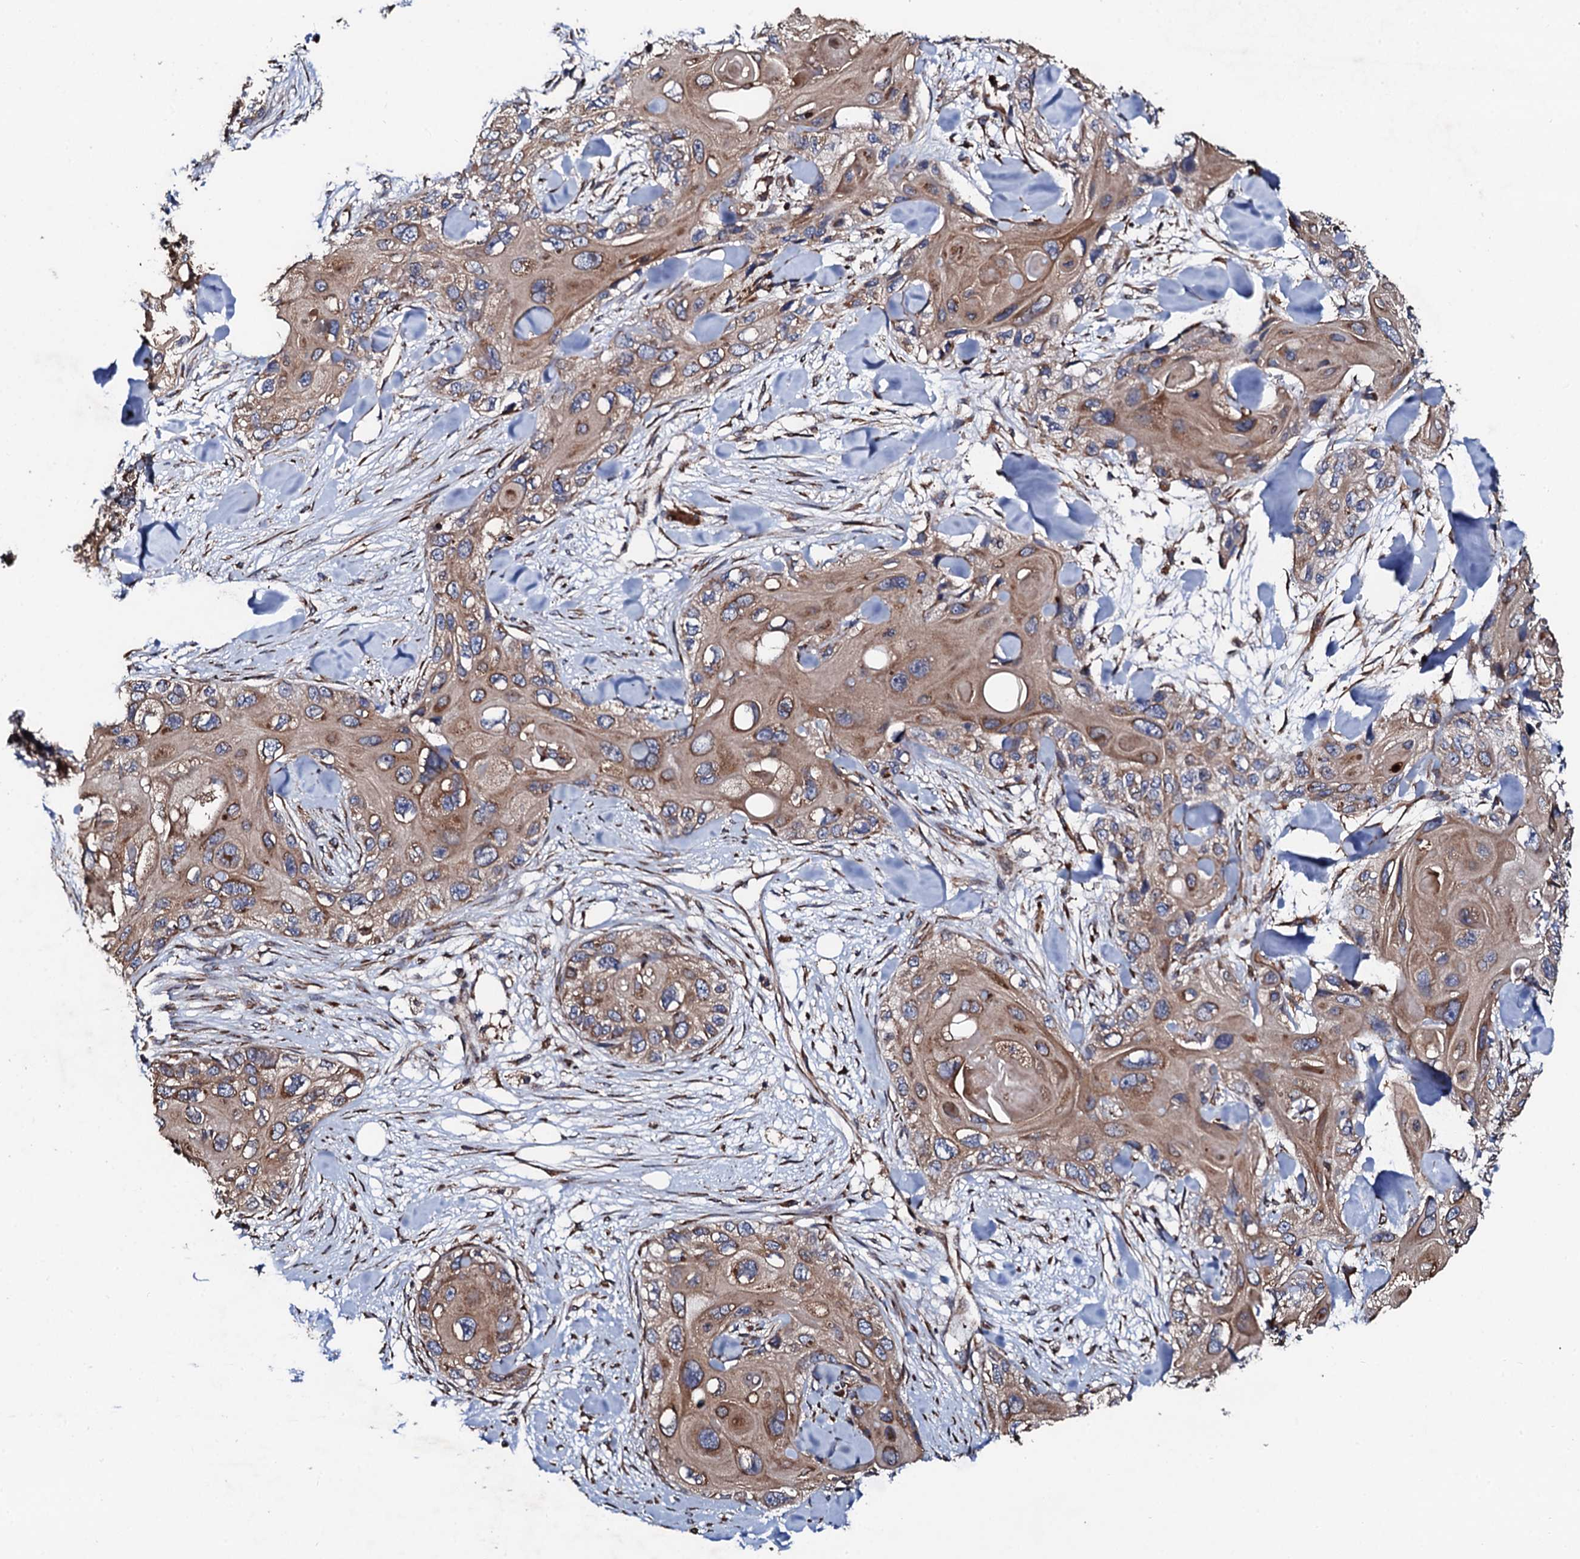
{"staining": {"intensity": "moderate", "quantity": ">75%", "location": "cytoplasmic/membranous"}, "tissue": "skin cancer", "cell_type": "Tumor cells", "image_type": "cancer", "snomed": [{"axis": "morphology", "description": "Normal tissue, NOS"}, {"axis": "morphology", "description": "Squamous cell carcinoma, NOS"}, {"axis": "topography", "description": "Skin"}], "caption": "Skin cancer tissue displays moderate cytoplasmic/membranous staining in about >75% of tumor cells, visualized by immunohistochemistry.", "gene": "CKAP5", "patient": {"sex": "male", "age": 72}}